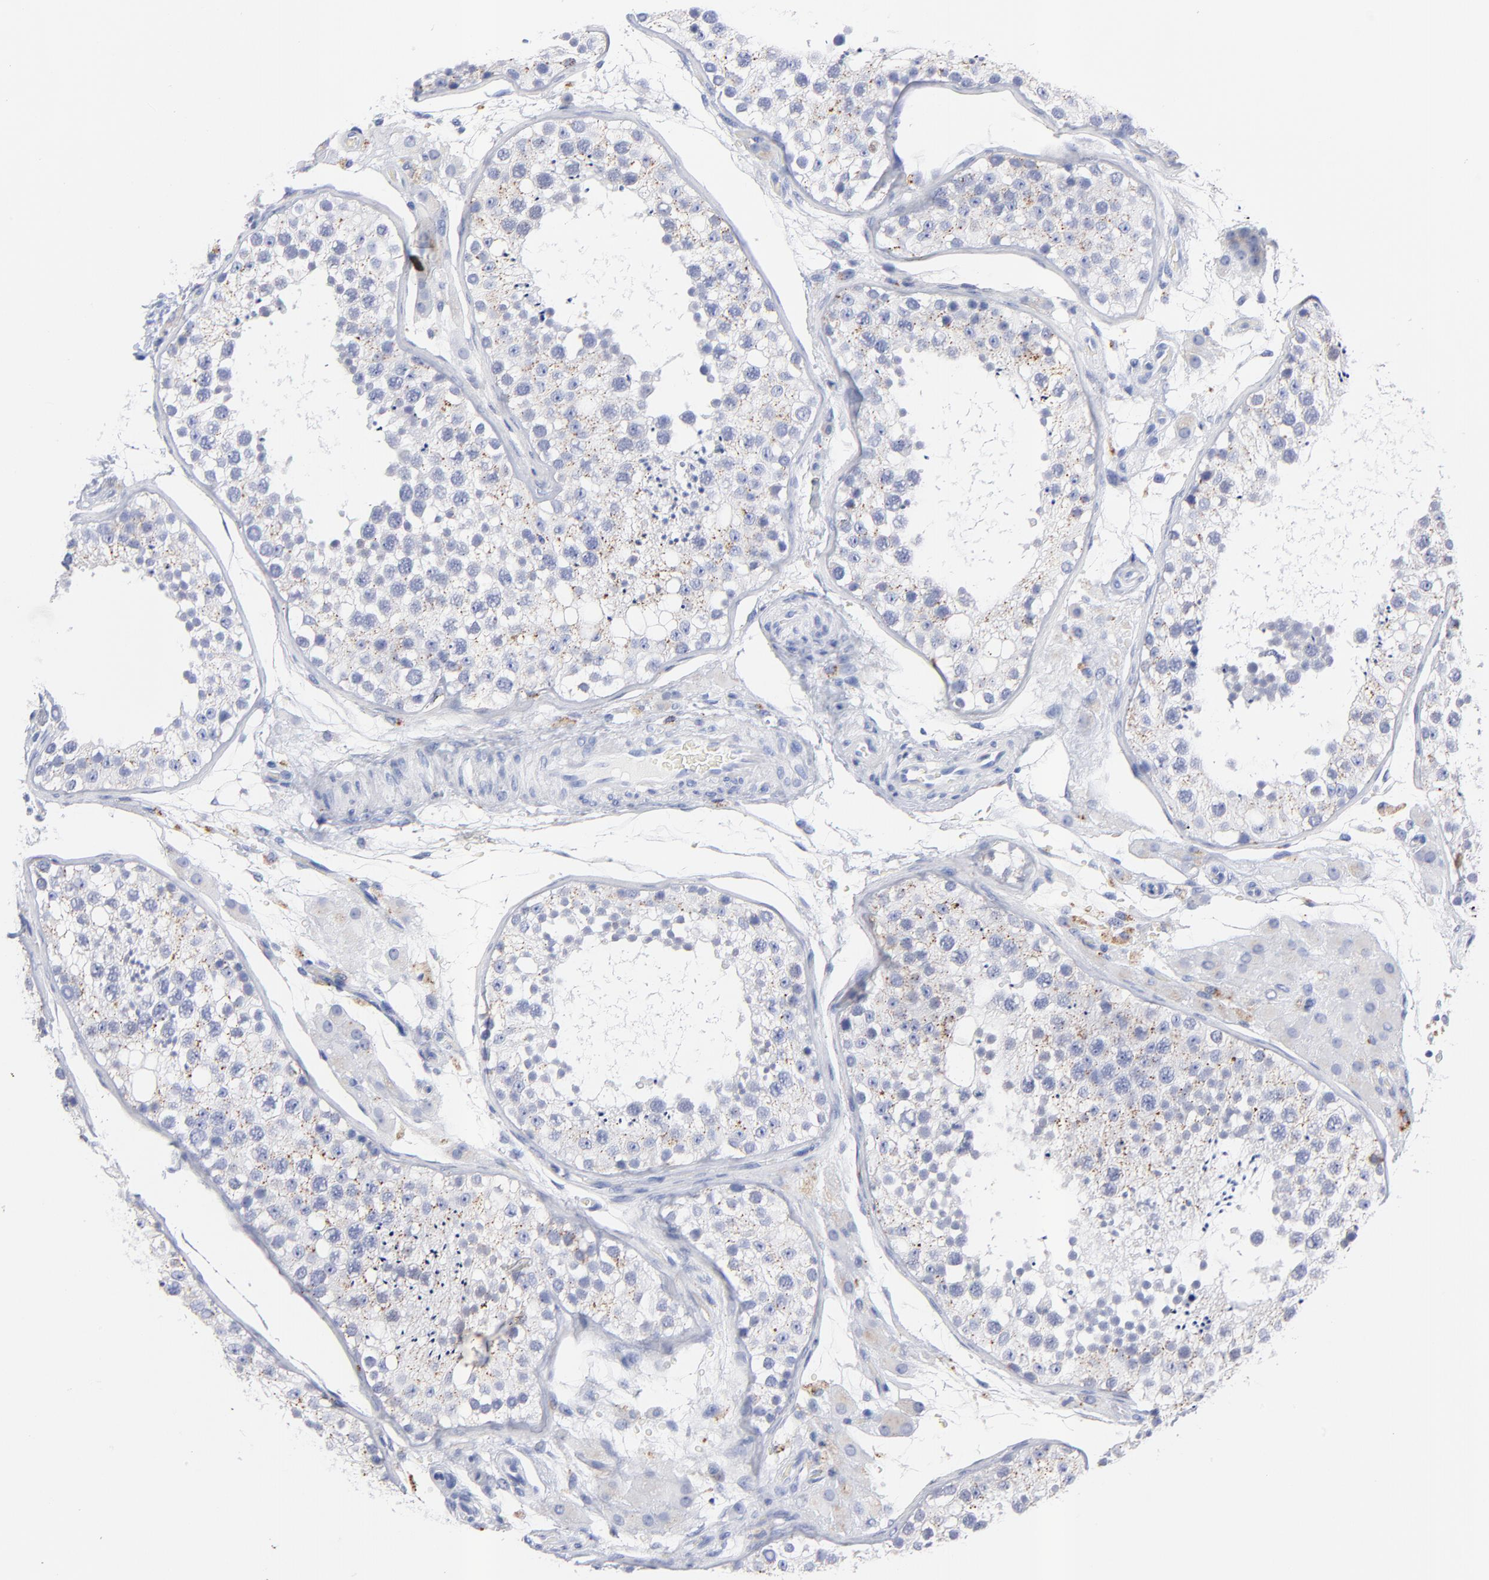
{"staining": {"intensity": "moderate", "quantity": "25%-75%", "location": "cytoplasmic/membranous"}, "tissue": "testis", "cell_type": "Cells in seminiferous ducts", "image_type": "normal", "snomed": [{"axis": "morphology", "description": "Normal tissue, NOS"}, {"axis": "topography", "description": "Testis"}], "caption": "Unremarkable testis reveals moderate cytoplasmic/membranous positivity in about 25%-75% of cells in seminiferous ducts, visualized by immunohistochemistry. (DAB (3,3'-diaminobenzidine) = brown stain, brightfield microscopy at high magnification).", "gene": "CPVL", "patient": {"sex": "male", "age": 26}}